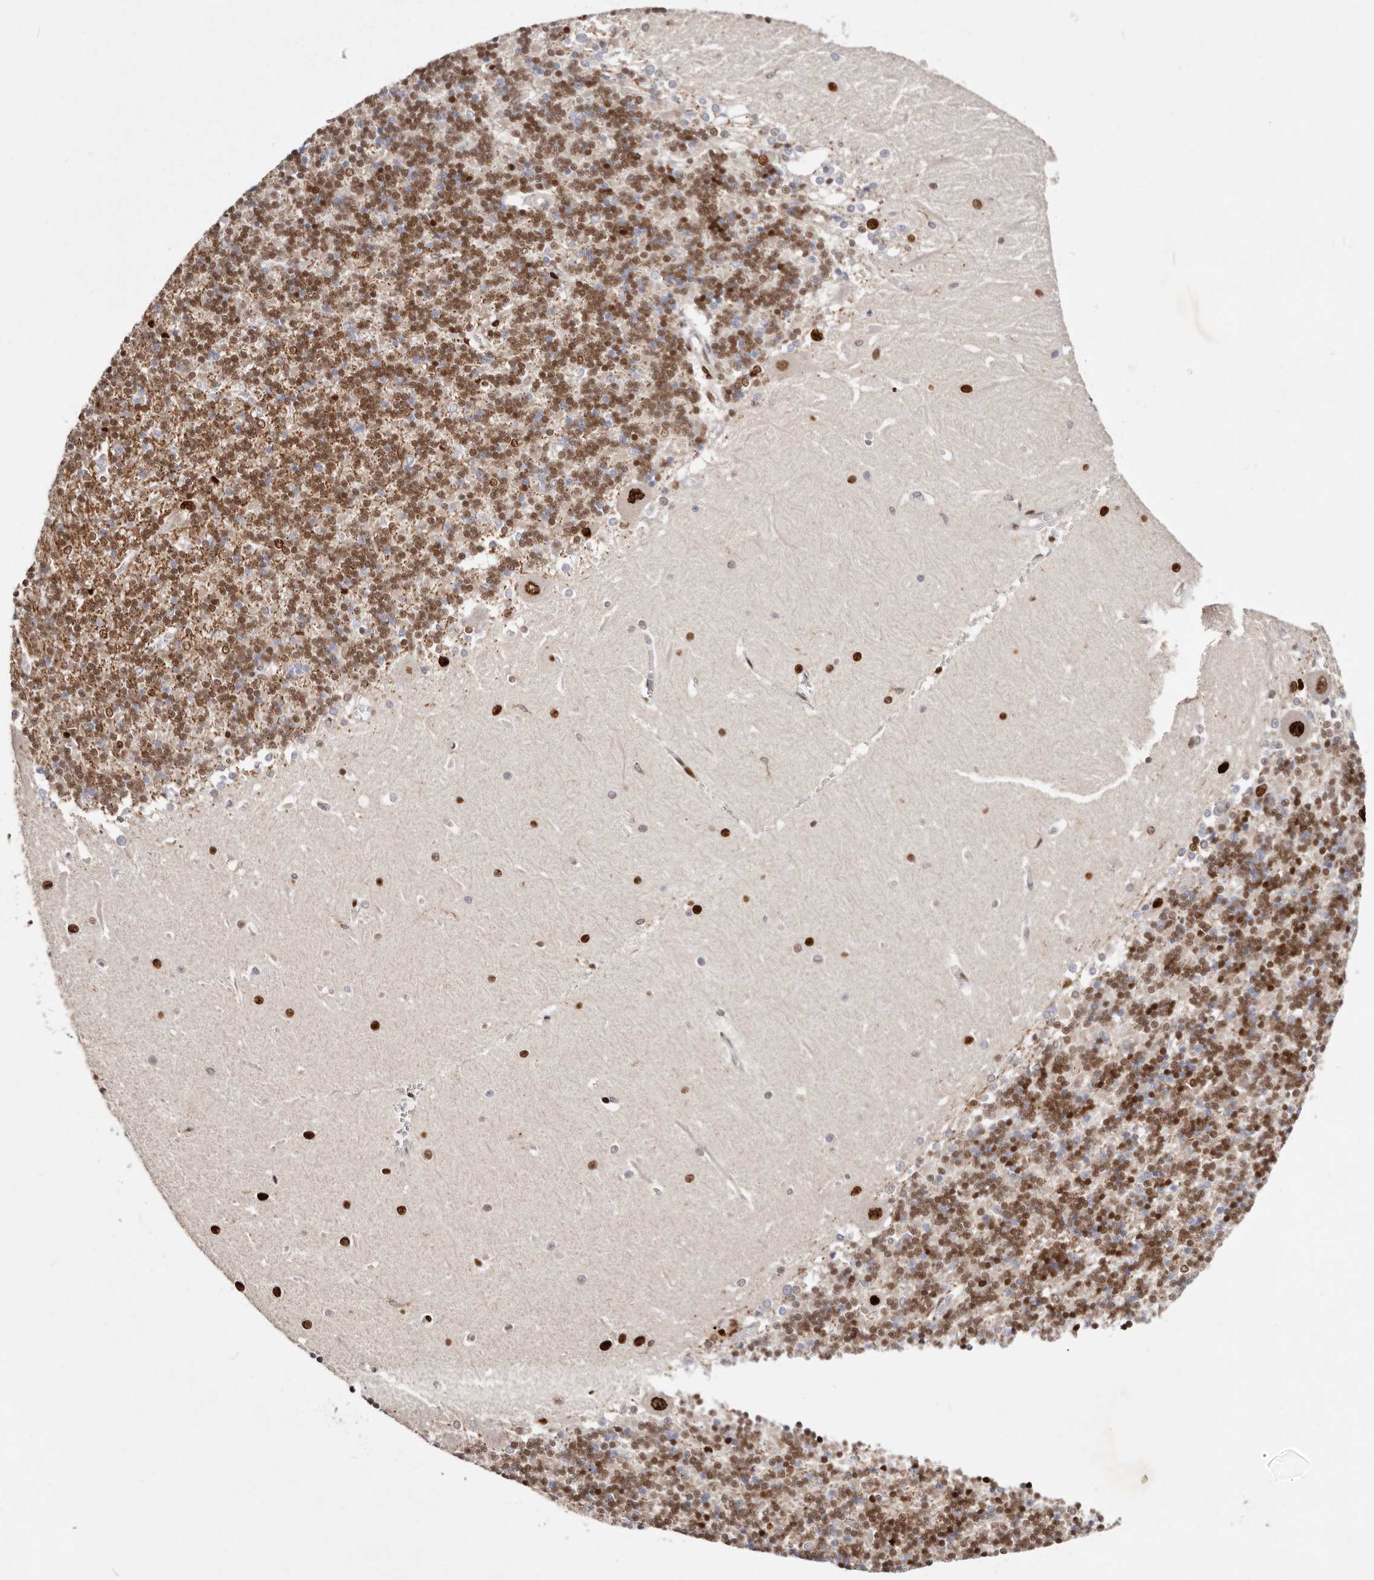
{"staining": {"intensity": "strong", "quantity": "25%-75%", "location": "nuclear"}, "tissue": "cerebellum", "cell_type": "Cells in granular layer", "image_type": "normal", "snomed": [{"axis": "morphology", "description": "Normal tissue, NOS"}, {"axis": "topography", "description": "Cerebellum"}], "caption": "An immunohistochemistry photomicrograph of benign tissue is shown. Protein staining in brown shows strong nuclear positivity in cerebellum within cells in granular layer.", "gene": "IQGAP3", "patient": {"sex": "male", "age": 37}}